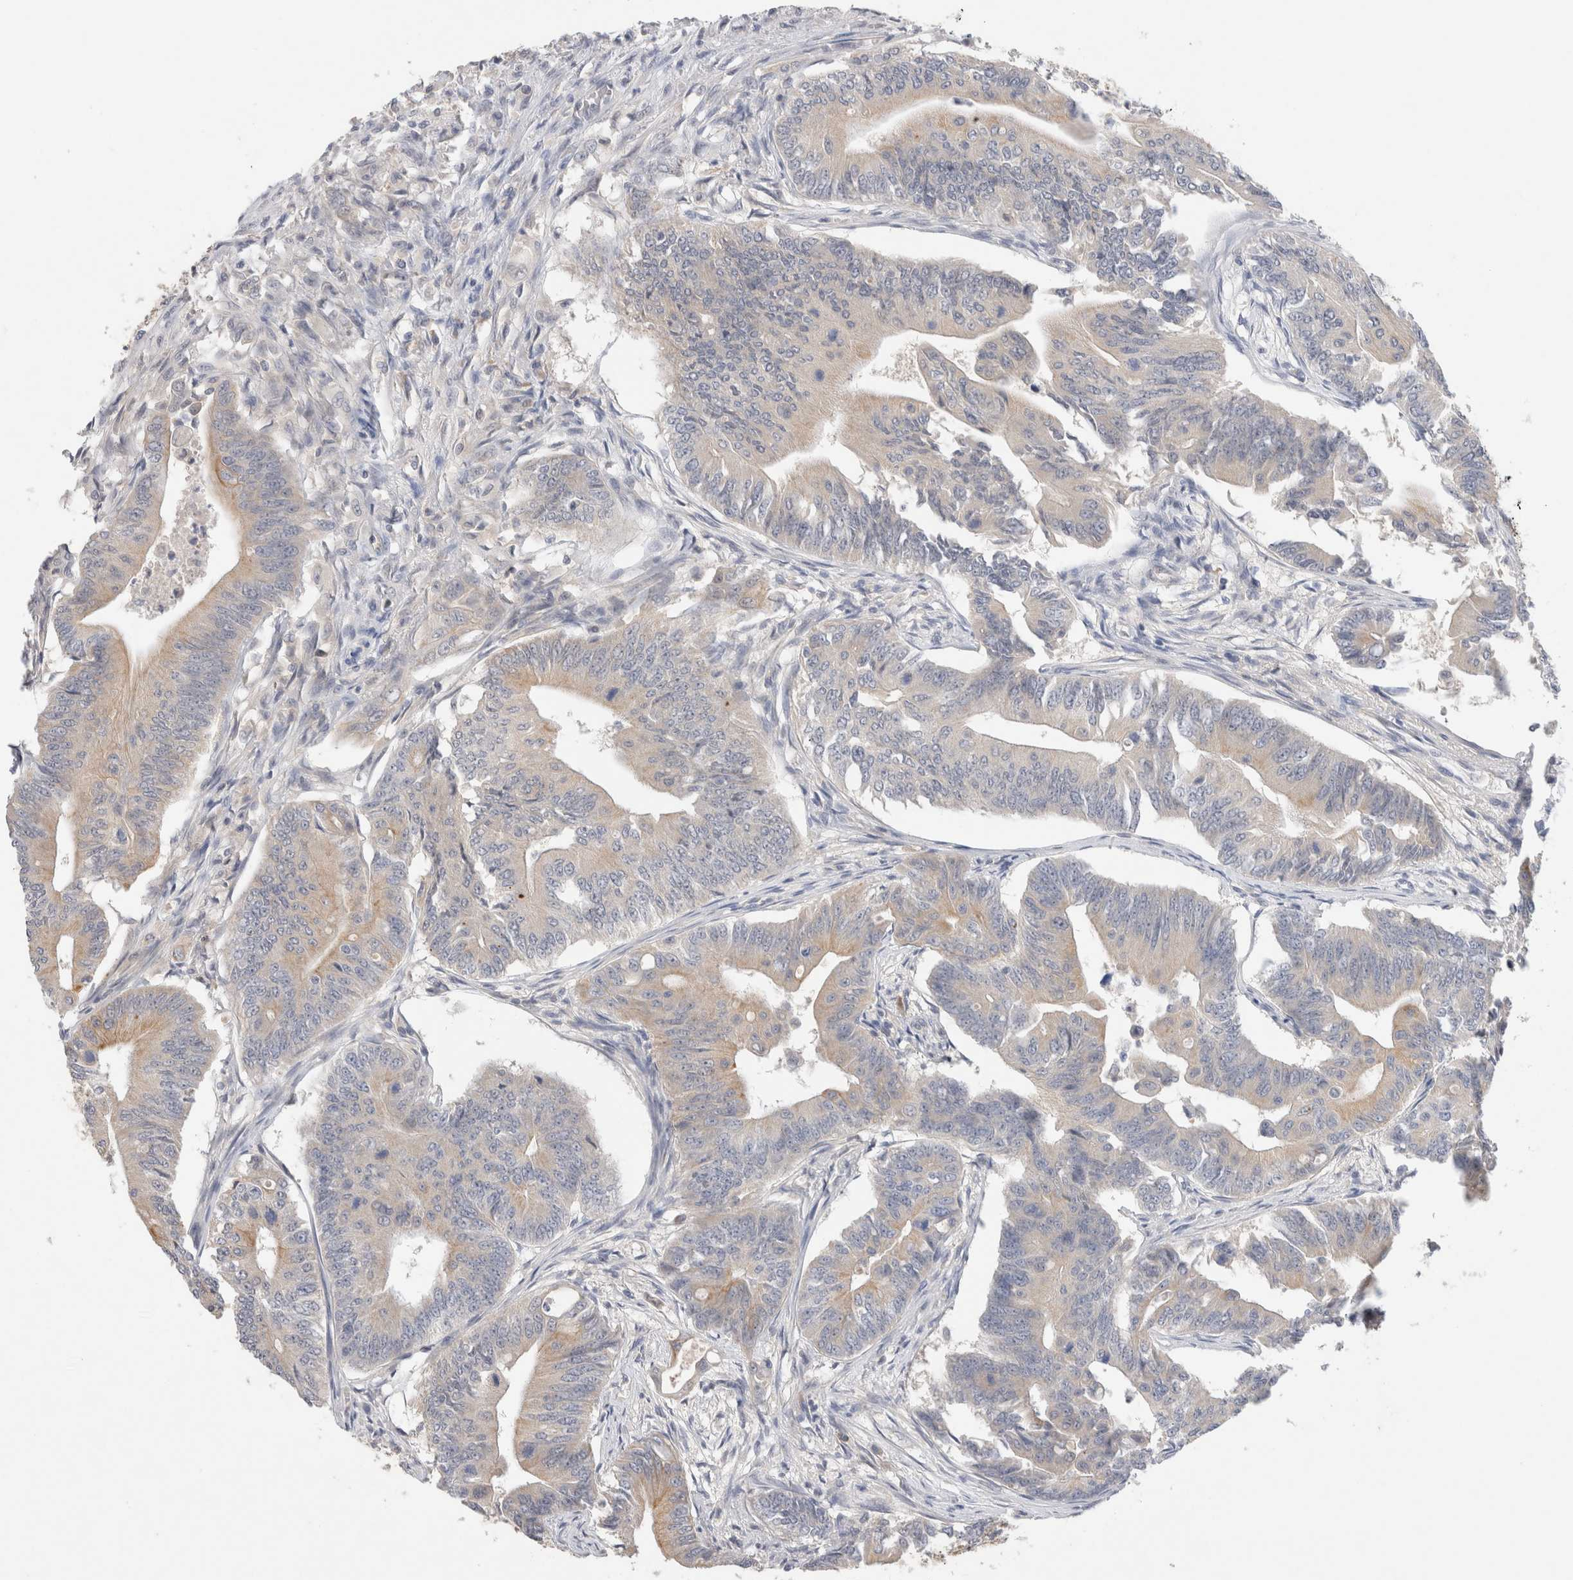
{"staining": {"intensity": "weak", "quantity": ">75%", "location": "cytoplasmic/membranous"}, "tissue": "colorectal cancer", "cell_type": "Tumor cells", "image_type": "cancer", "snomed": [{"axis": "morphology", "description": "Adenoma, NOS"}, {"axis": "morphology", "description": "Adenocarcinoma, NOS"}, {"axis": "topography", "description": "Colon"}], "caption": "Immunohistochemical staining of colorectal cancer shows low levels of weak cytoplasmic/membranous protein expression in about >75% of tumor cells. The protein of interest is stained brown, and the nuclei are stained in blue (DAB IHC with brightfield microscopy, high magnification).", "gene": "GAS1", "patient": {"sex": "male", "age": 79}}